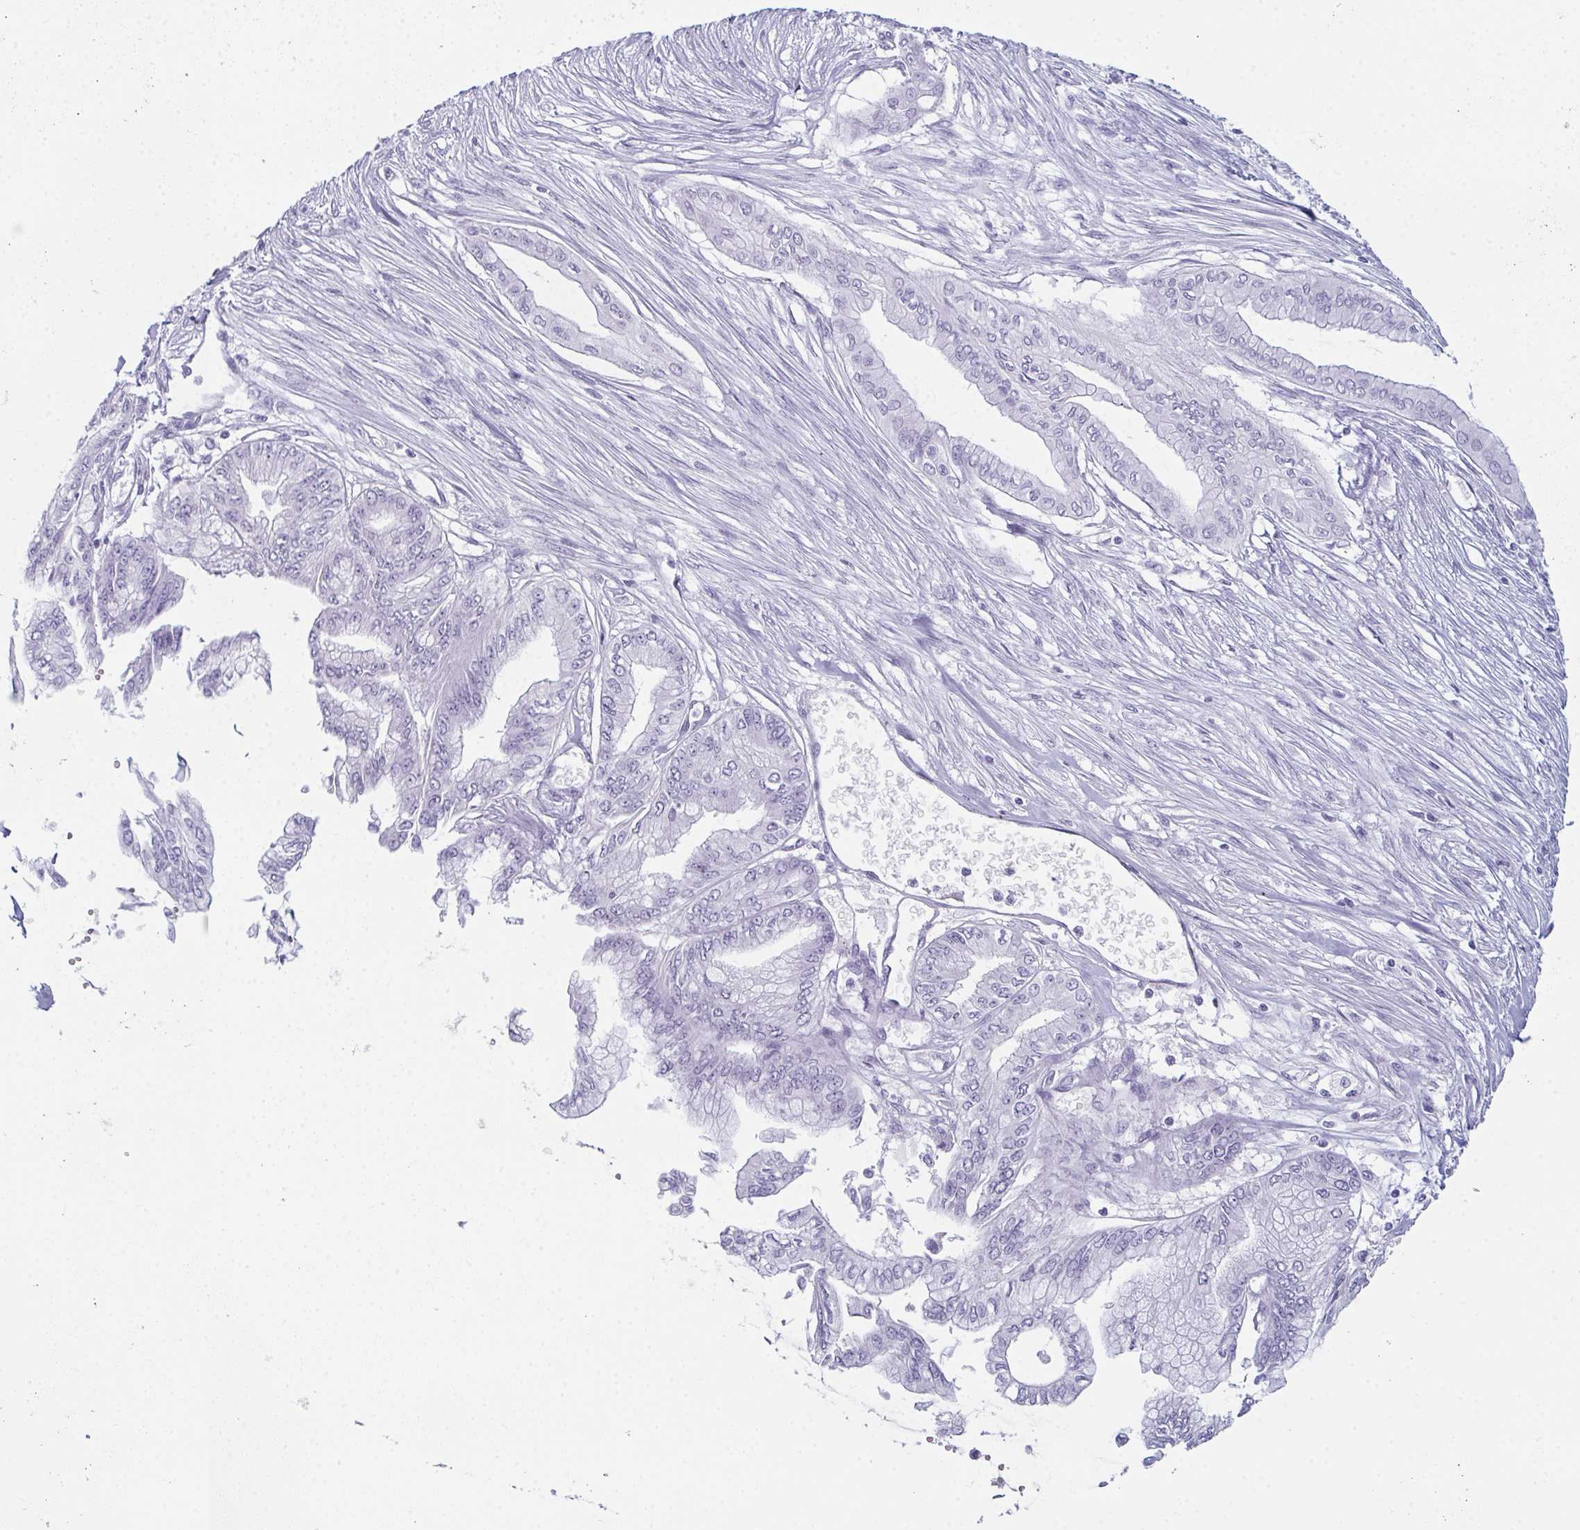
{"staining": {"intensity": "negative", "quantity": "none", "location": "none"}, "tissue": "pancreatic cancer", "cell_type": "Tumor cells", "image_type": "cancer", "snomed": [{"axis": "morphology", "description": "Adenocarcinoma, NOS"}, {"axis": "topography", "description": "Pancreas"}], "caption": "The photomicrograph shows no significant staining in tumor cells of pancreatic adenocarcinoma. (Stains: DAB (3,3'-diaminobenzidine) immunohistochemistry (IHC) with hematoxylin counter stain, Microscopy: brightfield microscopy at high magnification).", "gene": "ENKUR", "patient": {"sex": "female", "age": 68}}